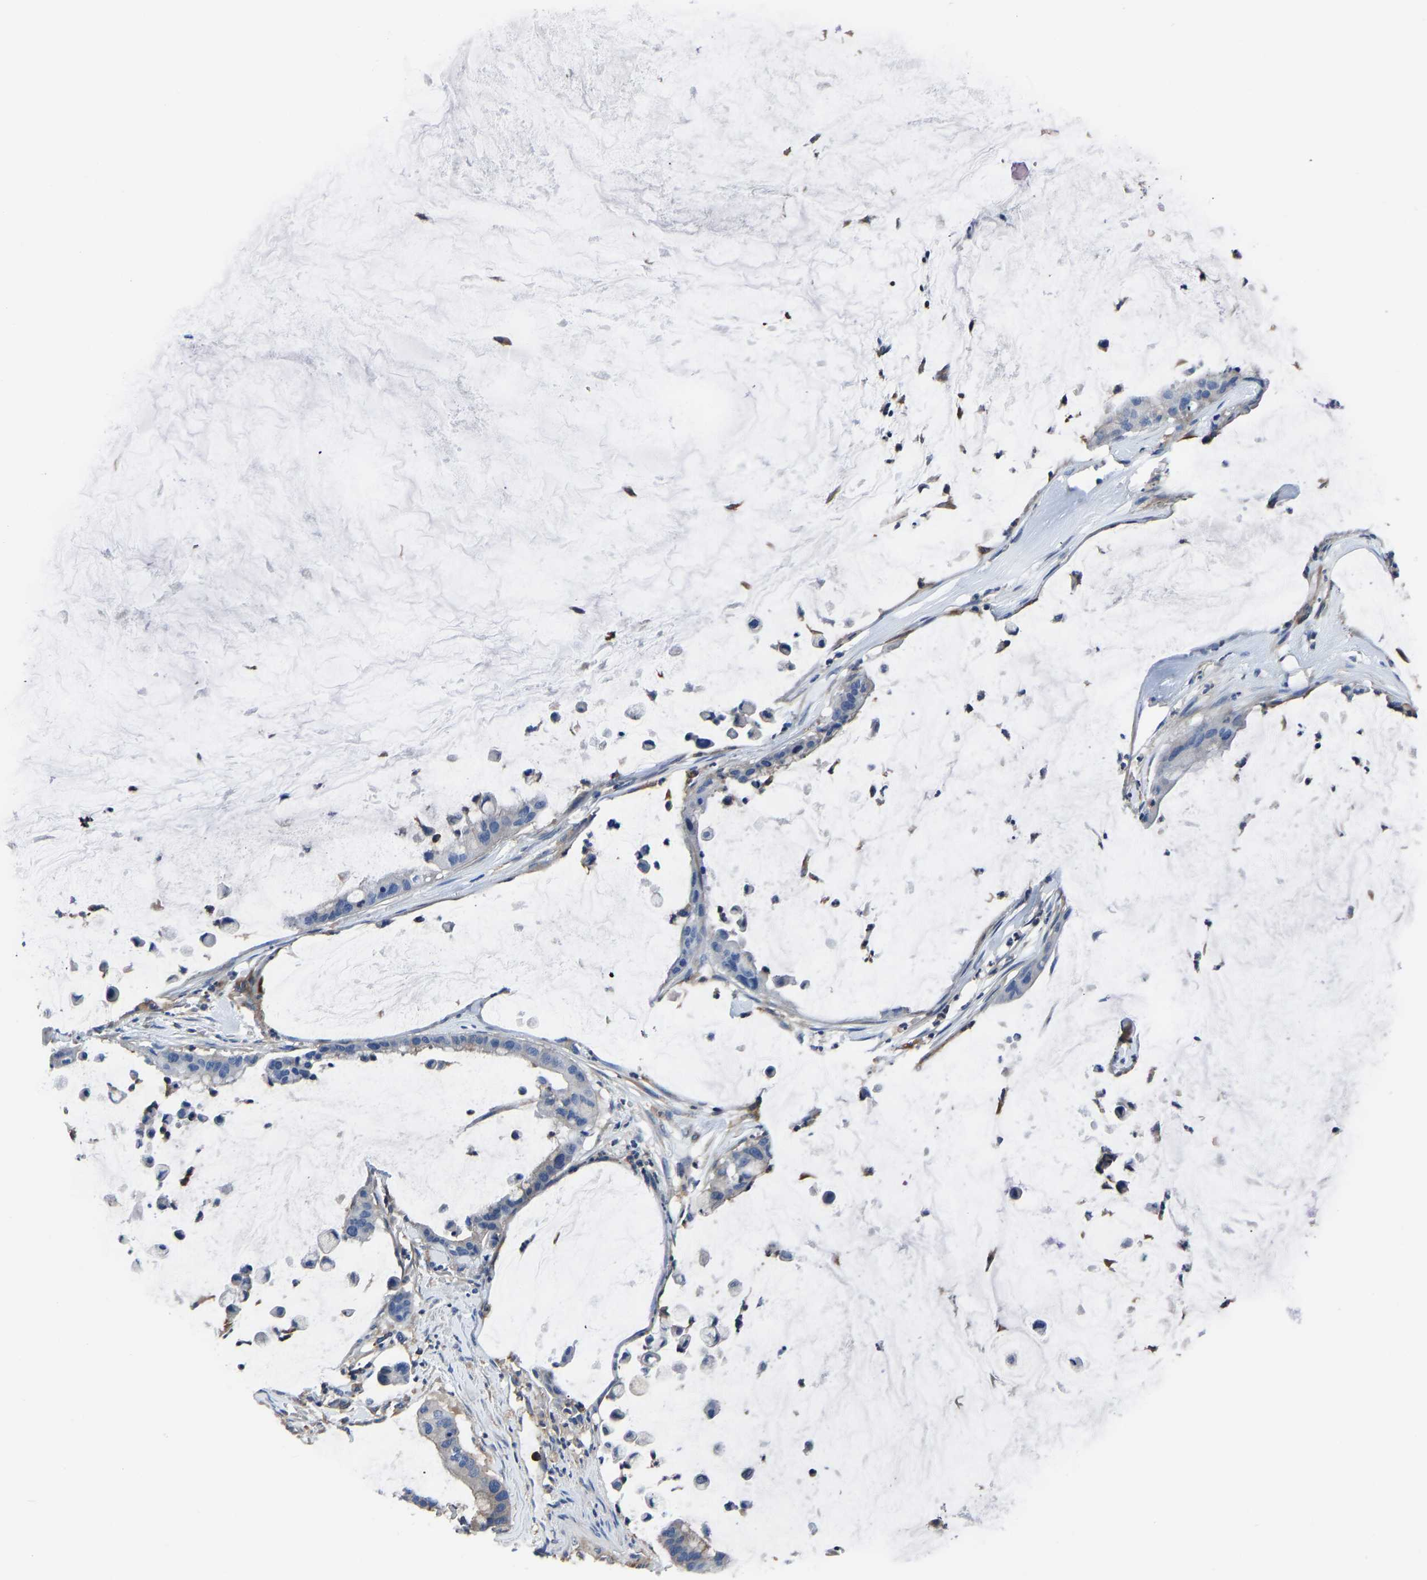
{"staining": {"intensity": "negative", "quantity": "none", "location": "none"}, "tissue": "pancreatic cancer", "cell_type": "Tumor cells", "image_type": "cancer", "snomed": [{"axis": "morphology", "description": "Adenocarcinoma, NOS"}, {"axis": "topography", "description": "Pancreas"}], "caption": "IHC photomicrograph of pancreatic cancer stained for a protein (brown), which demonstrates no expression in tumor cells.", "gene": "PRKAR1A", "patient": {"sex": "male", "age": 41}}